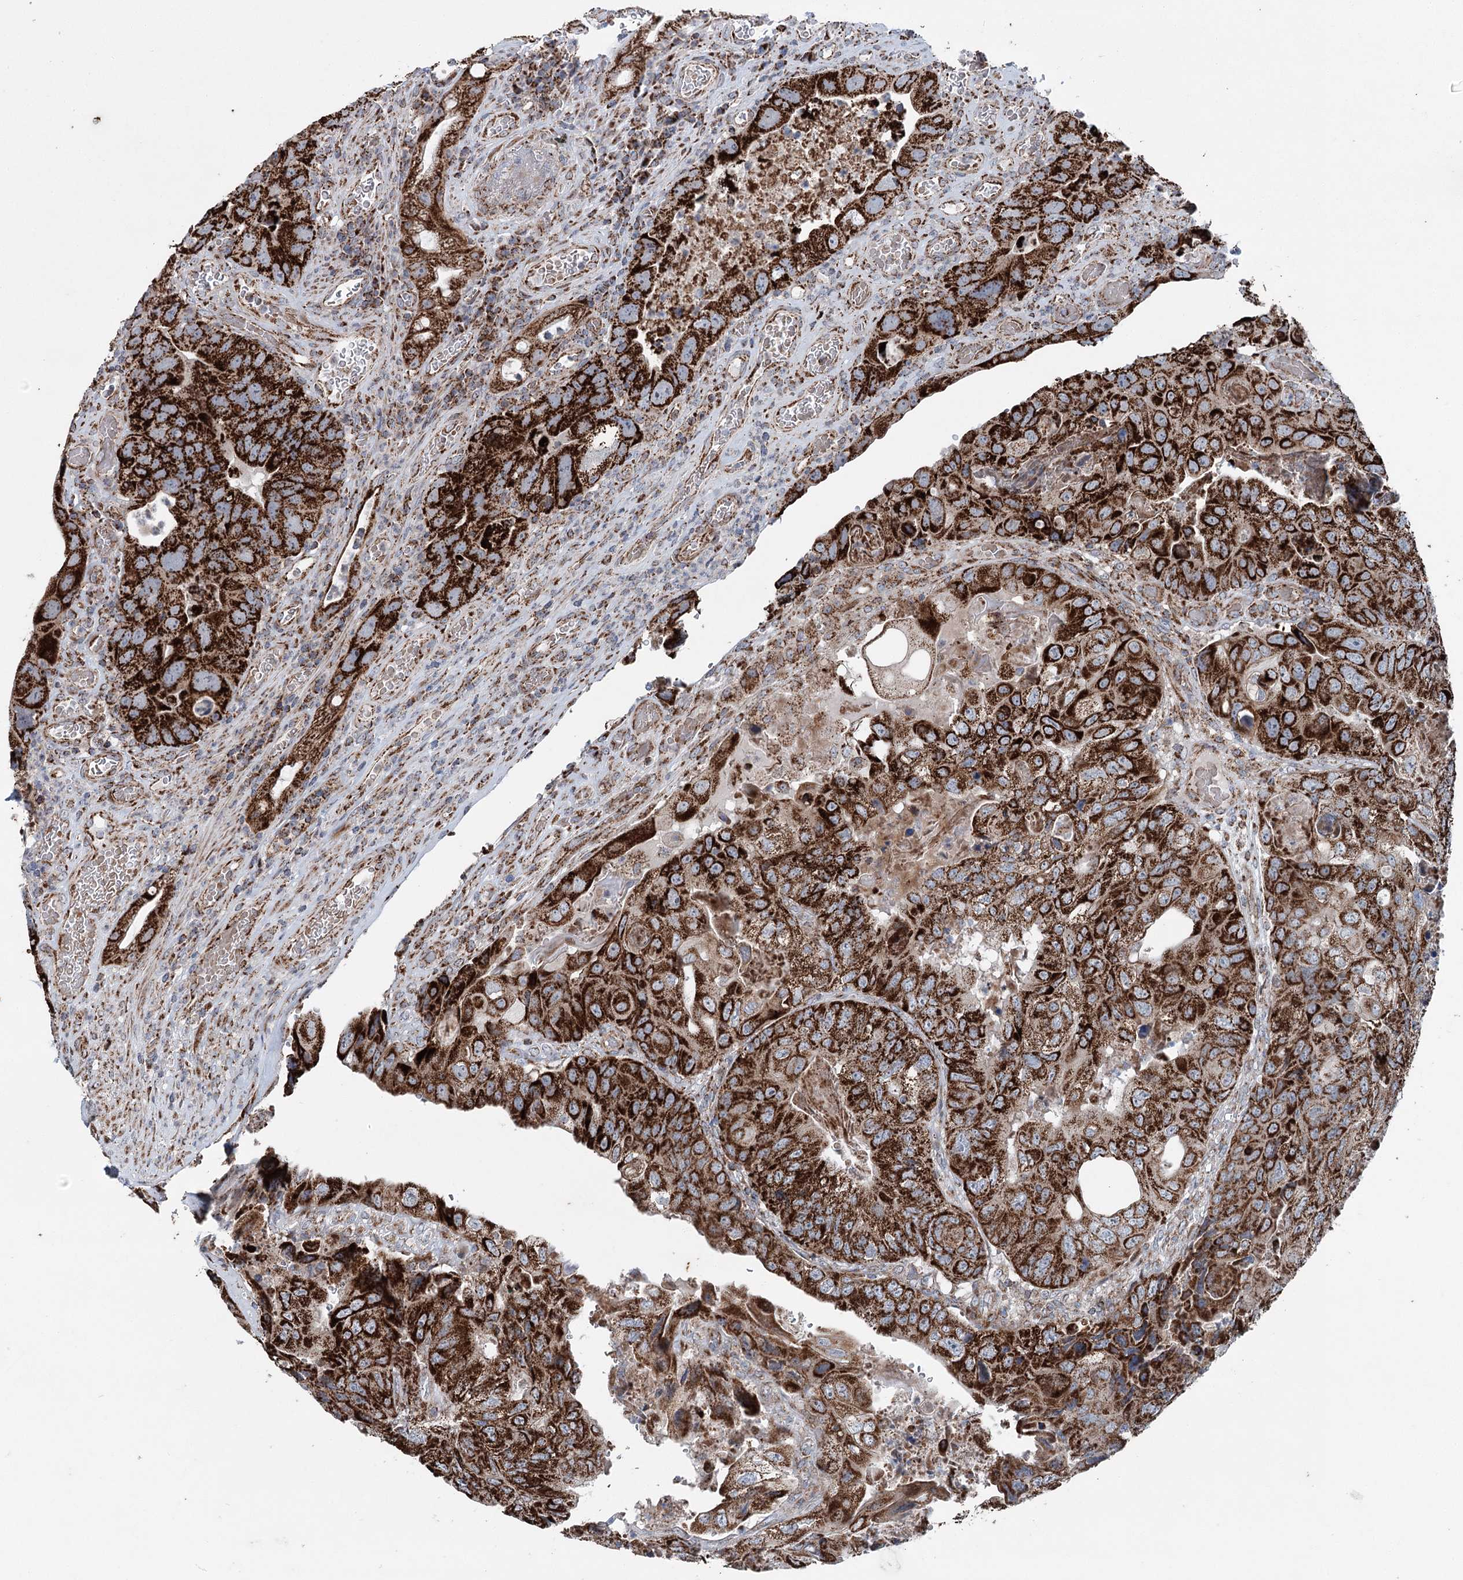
{"staining": {"intensity": "strong", "quantity": ">75%", "location": "cytoplasmic/membranous"}, "tissue": "colorectal cancer", "cell_type": "Tumor cells", "image_type": "cancer", "snomed": [{"axis": "morphology", "description": "Adenocarcinoma, NOS"}, {"axis": "topography", "description": "Rectum"}], "caption": "Adenocarcinoma (colorectal) tissue reveals strong cytoplasmic/membranous staining in approximately >75% of tumor cells, visualized by immunohistochemistry.", "gene": "UCN3", "patient": {"sex": "male", "age": 63}}